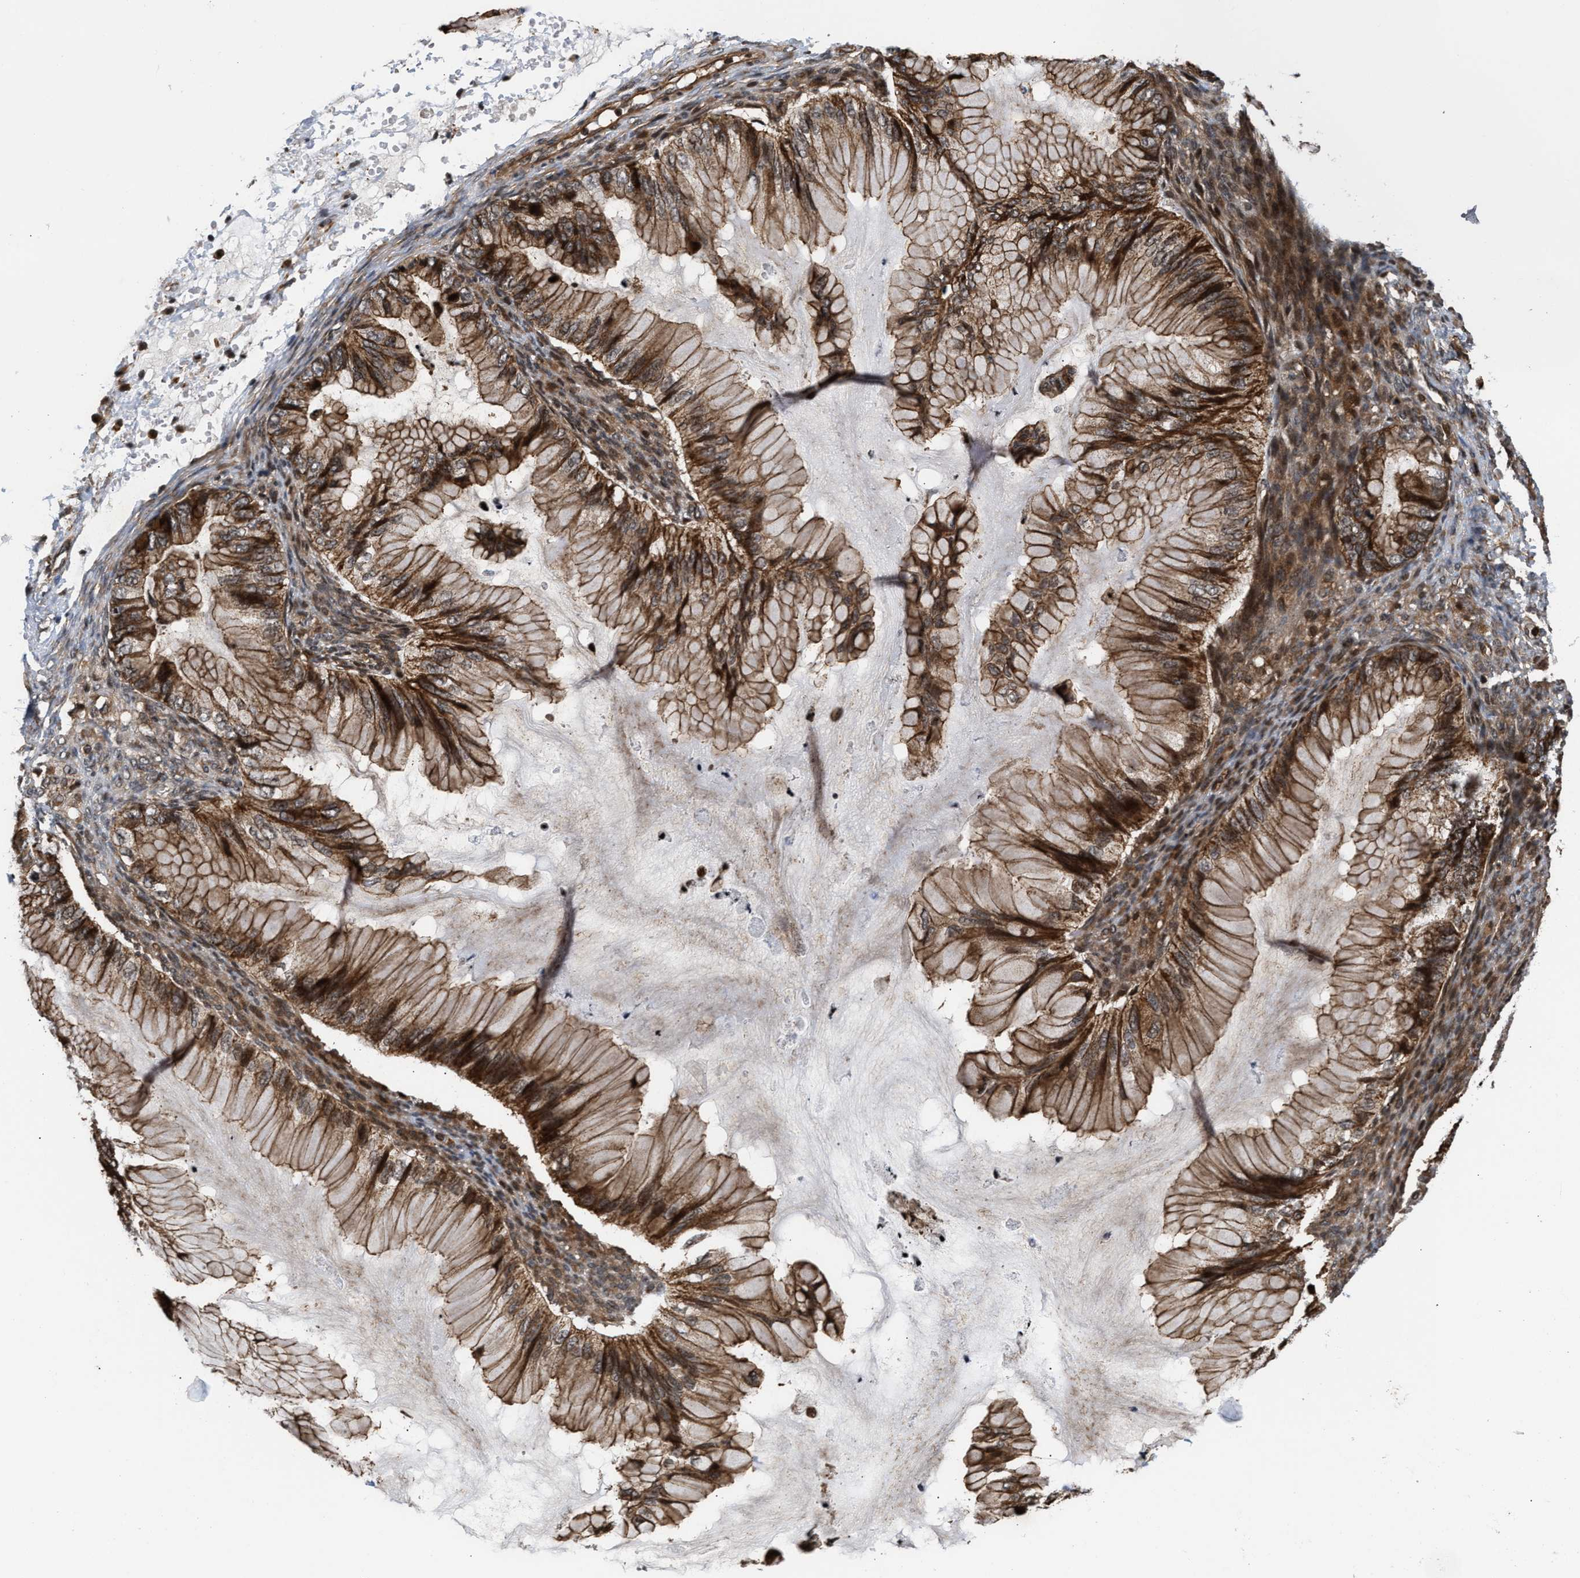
{"staining": {"intensity": "moderate", "quantity": ">75%", "location": "cytoplasmic/membranous,nuclear"}, "tissue": "ovarian cancer", "cell_type": "Tumor cells", "image_type": "cancer", "snomed": [{"axis": "morphology", "description": "Cystadenocarcinoma, mucinous, NOS"}, {"axis": "topography", "description": "Ovary"}], "caption": "The histopathology image shows staining of ovarian cancer, revealing moderate cytoplasmic/membranous and nuclear protein positivity (brown color) within tumor cells.", "gene": "STAU2", "patient": {"sex": "female", "age": 36}}